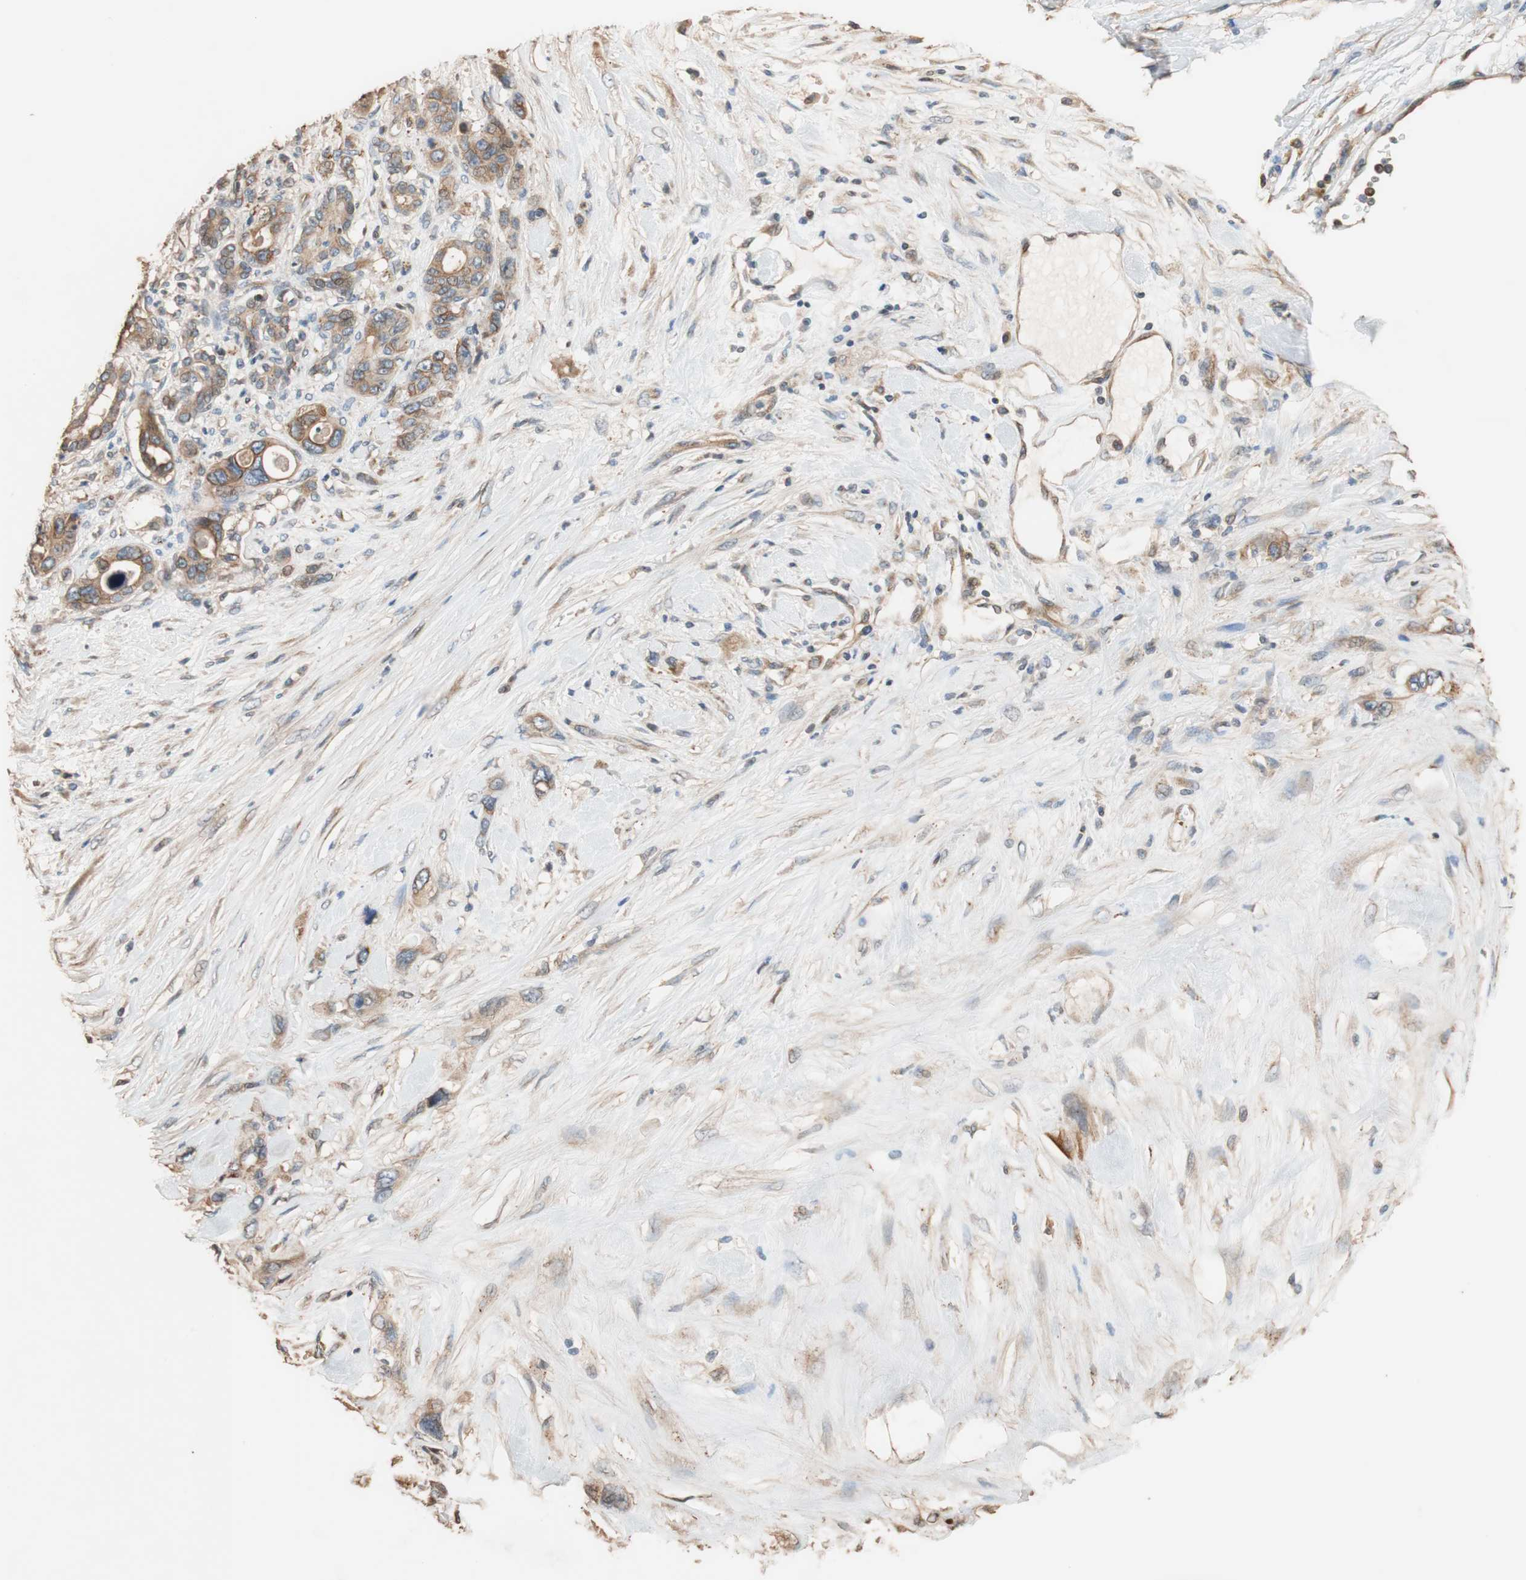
{"staining": {"intensity": "moderate", "quantity": ">75%", "location": "cytoplasmic/membranous"}, "tissue": "pancreatic cancer", "cell_type": "Tumor cells", "image_type": "cancer", "snomed": [{"axis": "morphology", "description": "Adenocarcinoma, NOS"}, {"axis": "topography", "description": "Pancreas"}], "caption": "Immunohistochemistry (IHC) staining of pancreatic adenocarcinoma, which shows medium levels of moderate cytoplasmic/membranous staining in about >75% of tumor cells indicating moderate cytoplasmic/membranous protein positivity. The staining was performed using DAB (3,3'-diaminobenzidine) (brown) for protein detection and nuclei were counterstained in hematoxylin (blue).", "gene": "TUBB", "patient": {"sex": "male", "age": 46}}